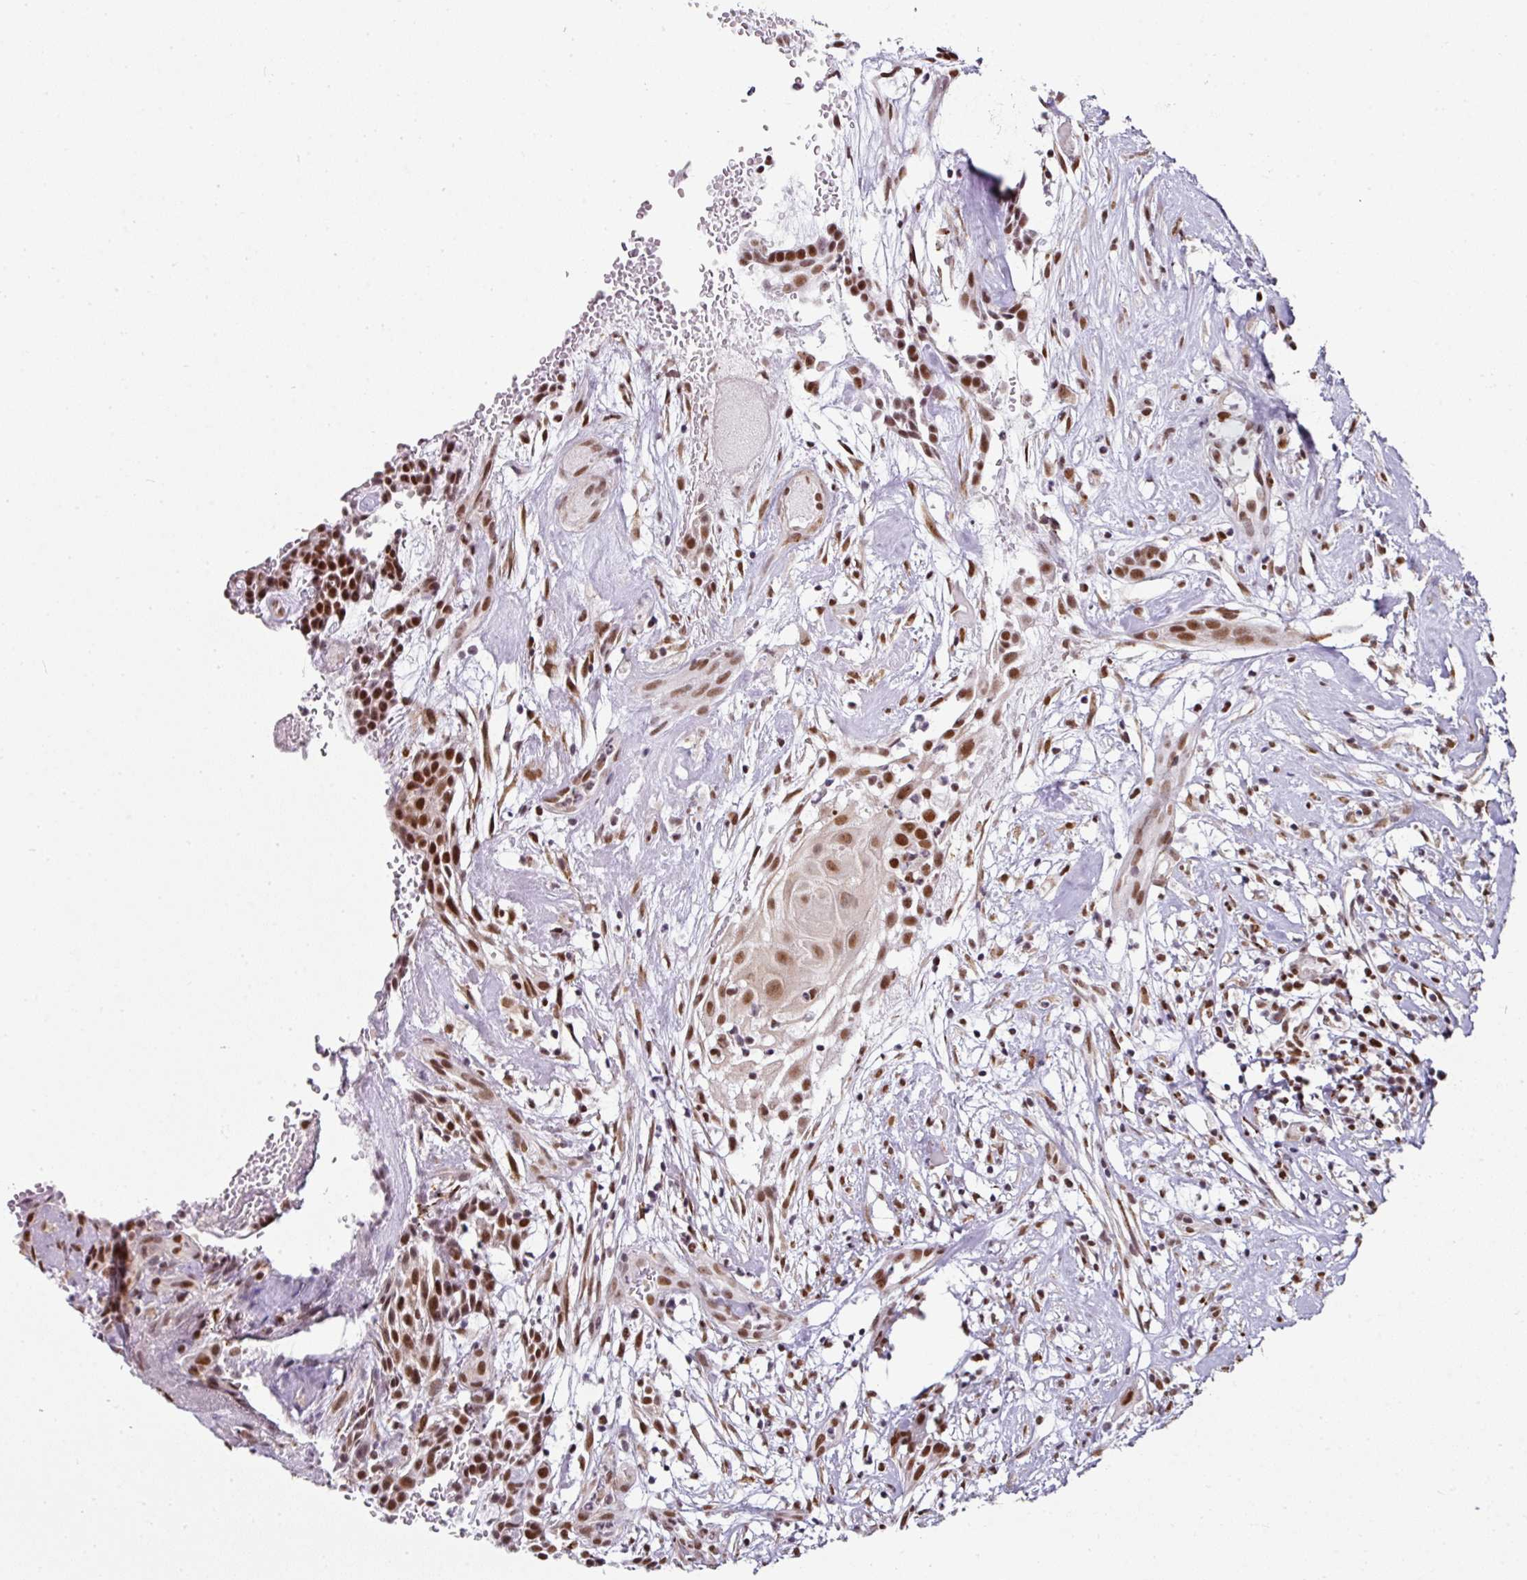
{"staining": {"intensity": "strong", "quantity": ">75%", "location": "nuclear"}, "tissue": "head and neck cancer", "cell_type": "Tumor cells", "image_type": "cancer", "snomed": [{"axis": "morphology", "description": "Adenocarcinoma, NOS"}, {"axis": "topography", "description": "Subcutis"}, {"axis": "topography", "description": "Head-Neck"}], "caption": "Immunohistochemistry (IHC) image of neoplastic tissue: head and neck cancer (adenocarcinoma) stained using immunohistochemistry displays high levels of strong protein expression localized specifically in the nuclear of tumor cells, appearing as a nuclear brown color.", "gene": "NFYA", "patient": {"sex": "female", "age": 73}}